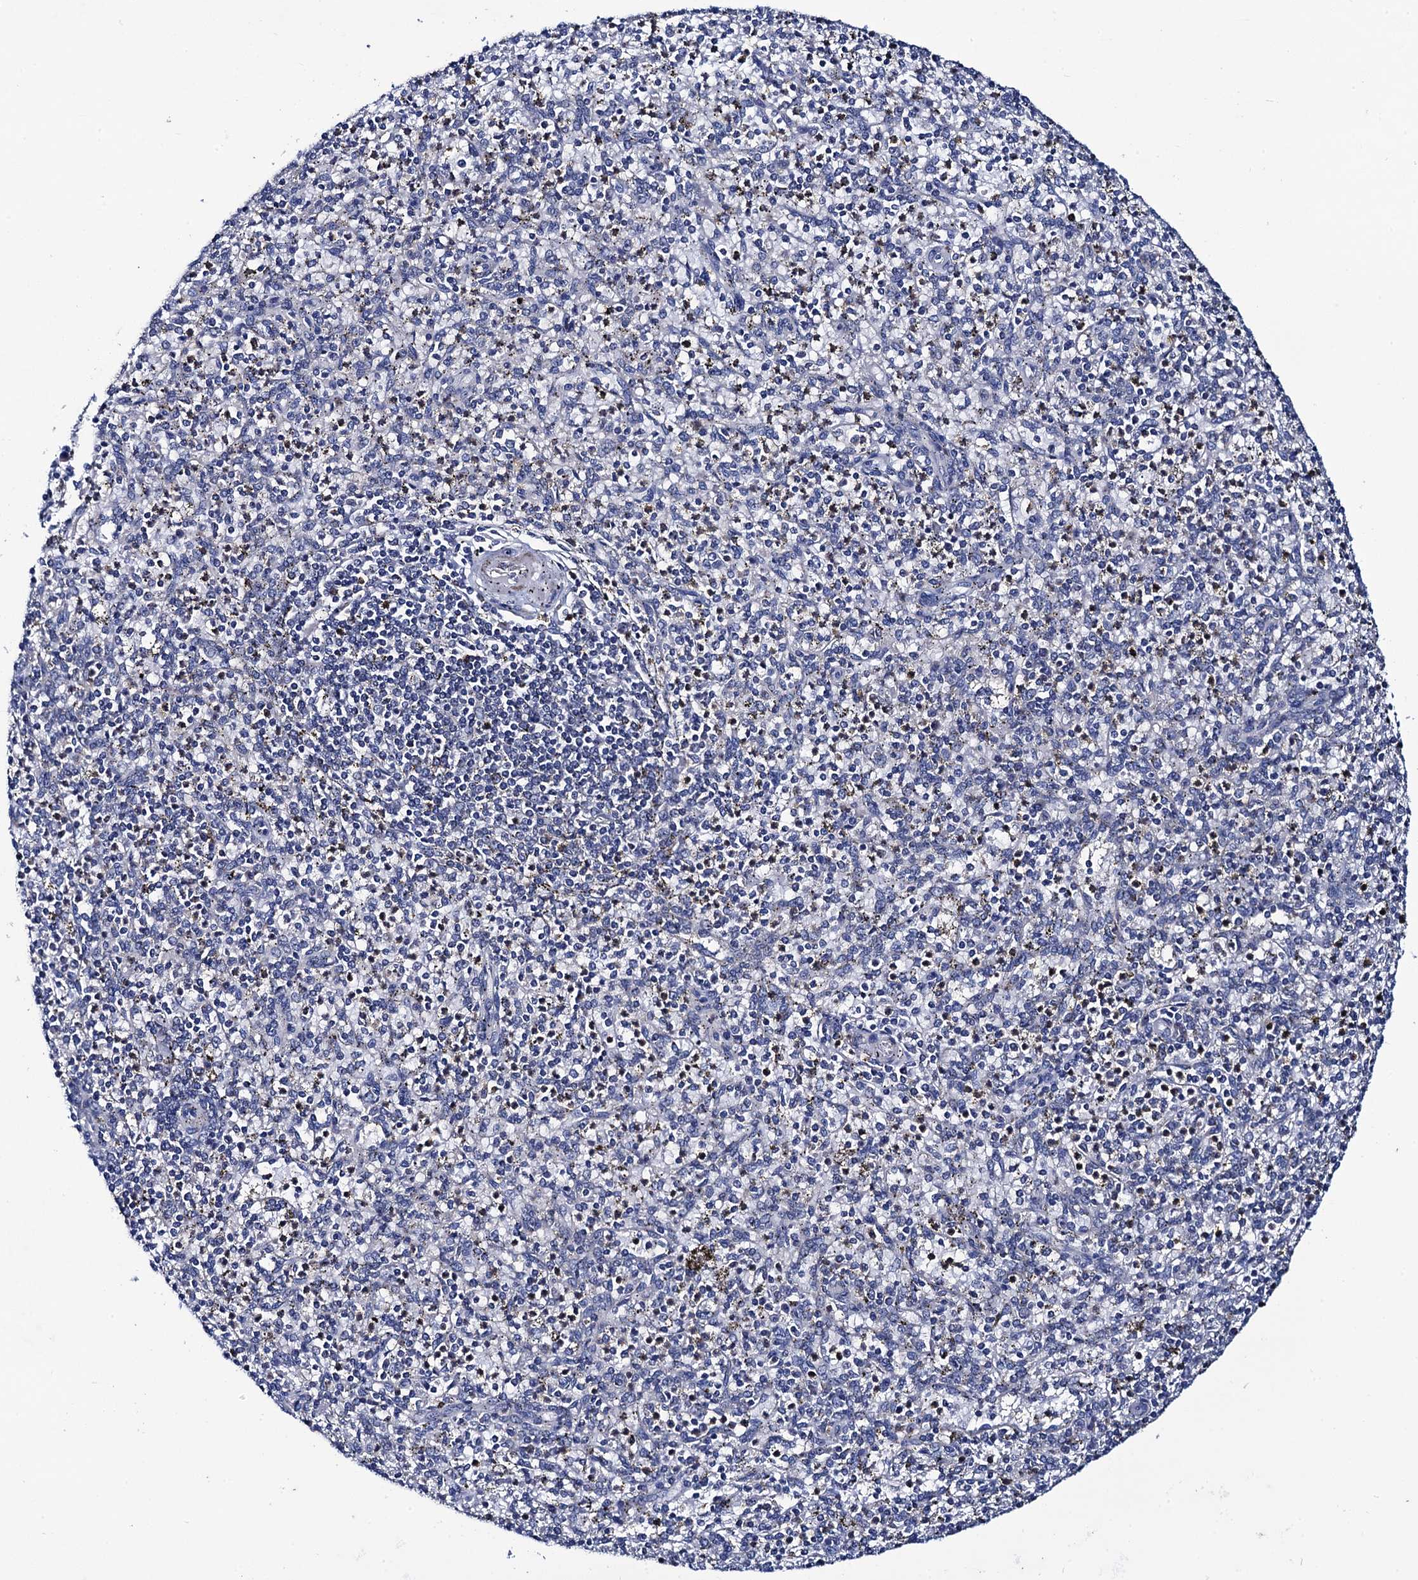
{"staining": {"intensity": "negative", "quantity": "none", "location": "none"}, "tissue": "spleen", "cell_type": "Cells in red pulp", "image_type": "normal", "snomed": [{"axis": "morphology", "description": "Normal tissue, NOS"}, {"axis": "topography", "description": "Spleen"}], "caption": "The histopathology image exhibits no staining of cells in red pulp in benign spleen. (Brightfield microscopy of DAB immunohistochemistry (IHC) at high magnification).", "gene": "PTCD3", "patient": {"sex": "male", "age": 72}}